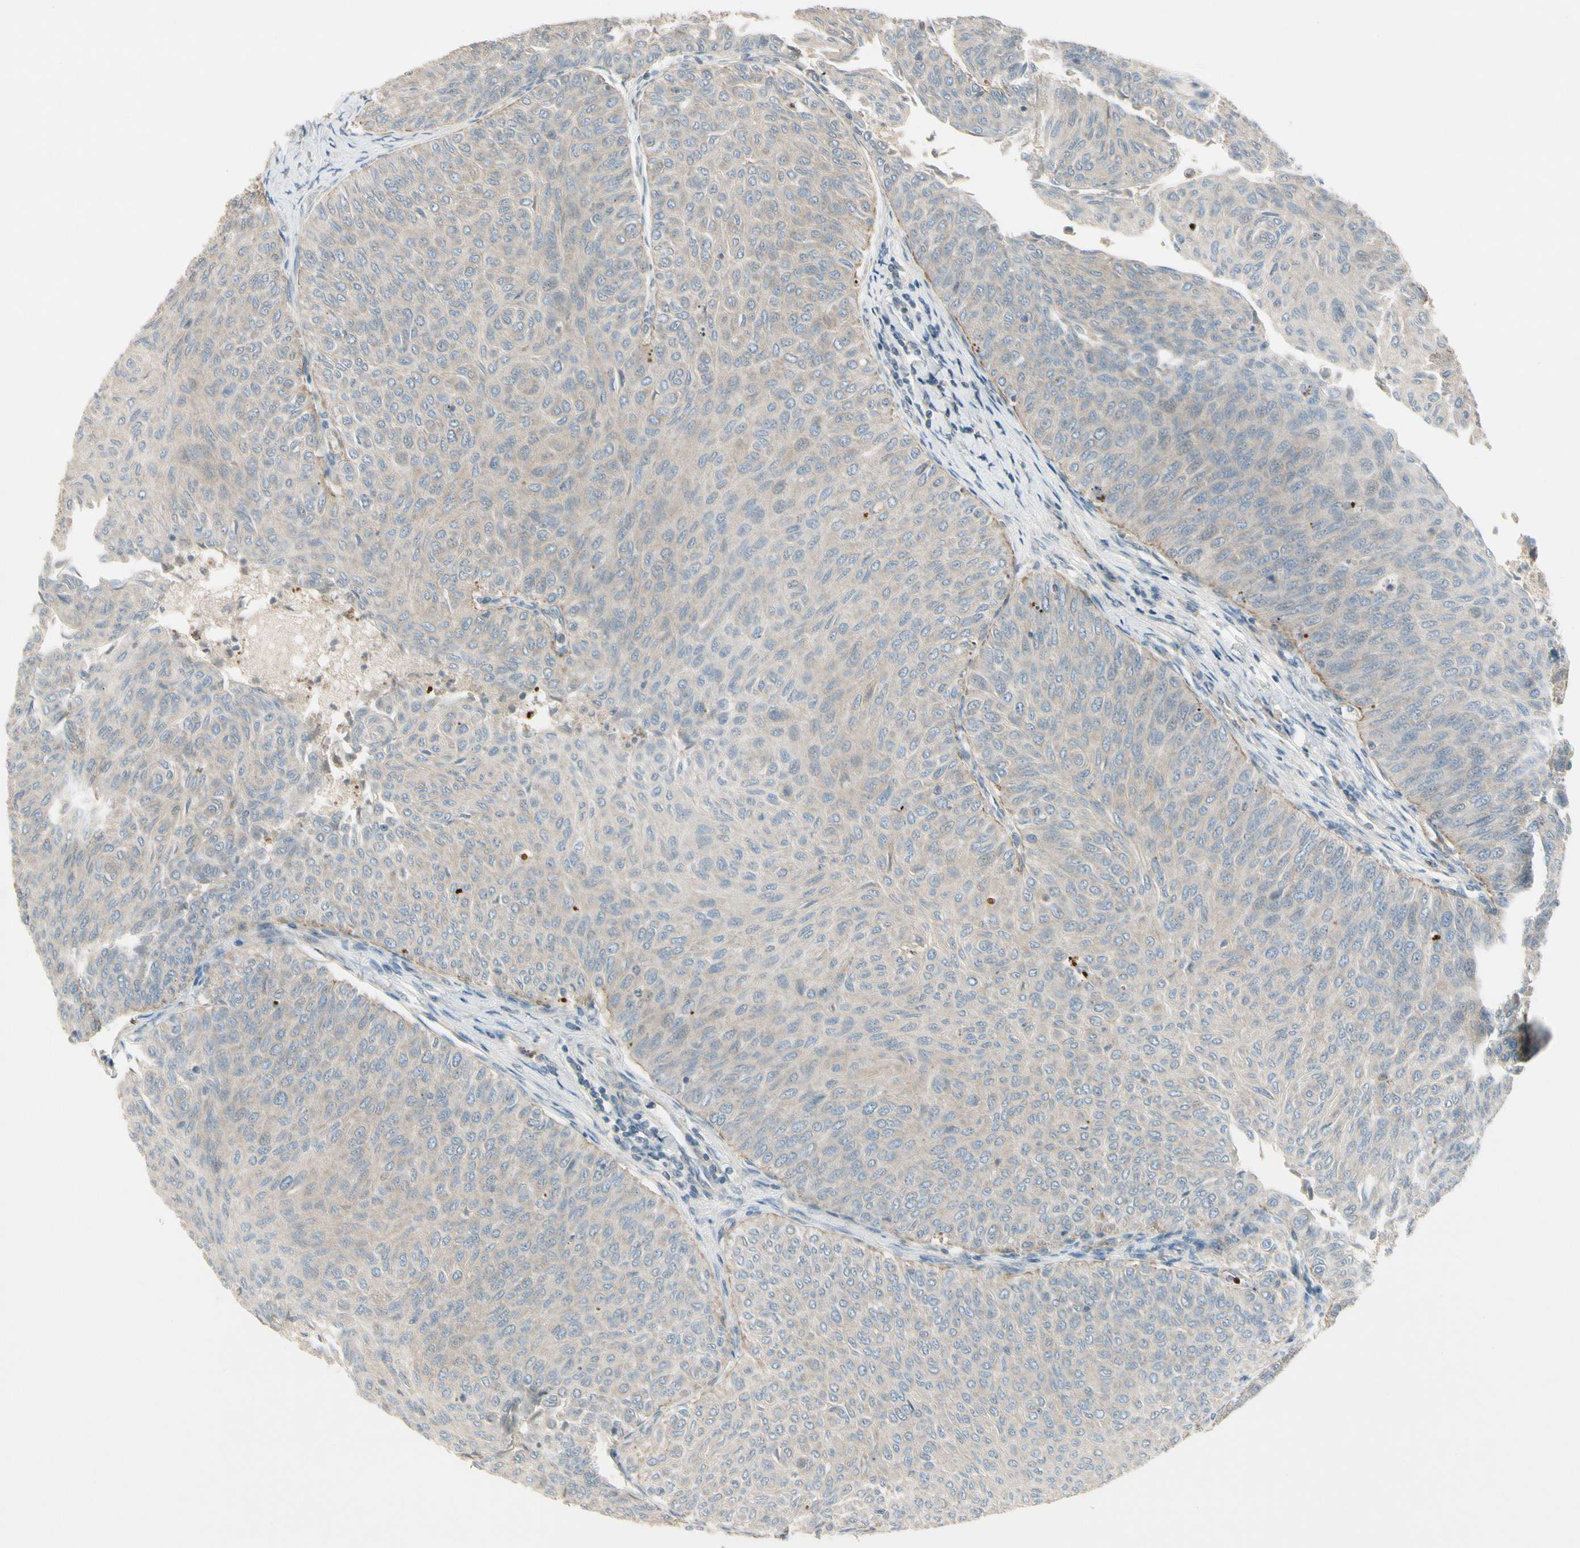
{"staining": {"intensity": "negative", "quantity": "none", "location": "none"}, "tissue": "urothelial cancer", "cell_type": "Tumor cells", "image_type": "cancer", "snomed": [{"axis": "morphology", "description": "Urothelial carcinoma, Low grade"}, {"axis": "topography", "description": "Urinary bladder"}], "caption": "A high-resolution photomicrograph shows IHC staining of urothelial carcinoma (low-grade), which demonstrates no significant positivity in tumor cells. (DAB immunohistochemistry (IHC) visualized using brightfield microscopy, high magnification).", "gene": "PPP3CB", "patient": {"sex": "male", "age": 78}}